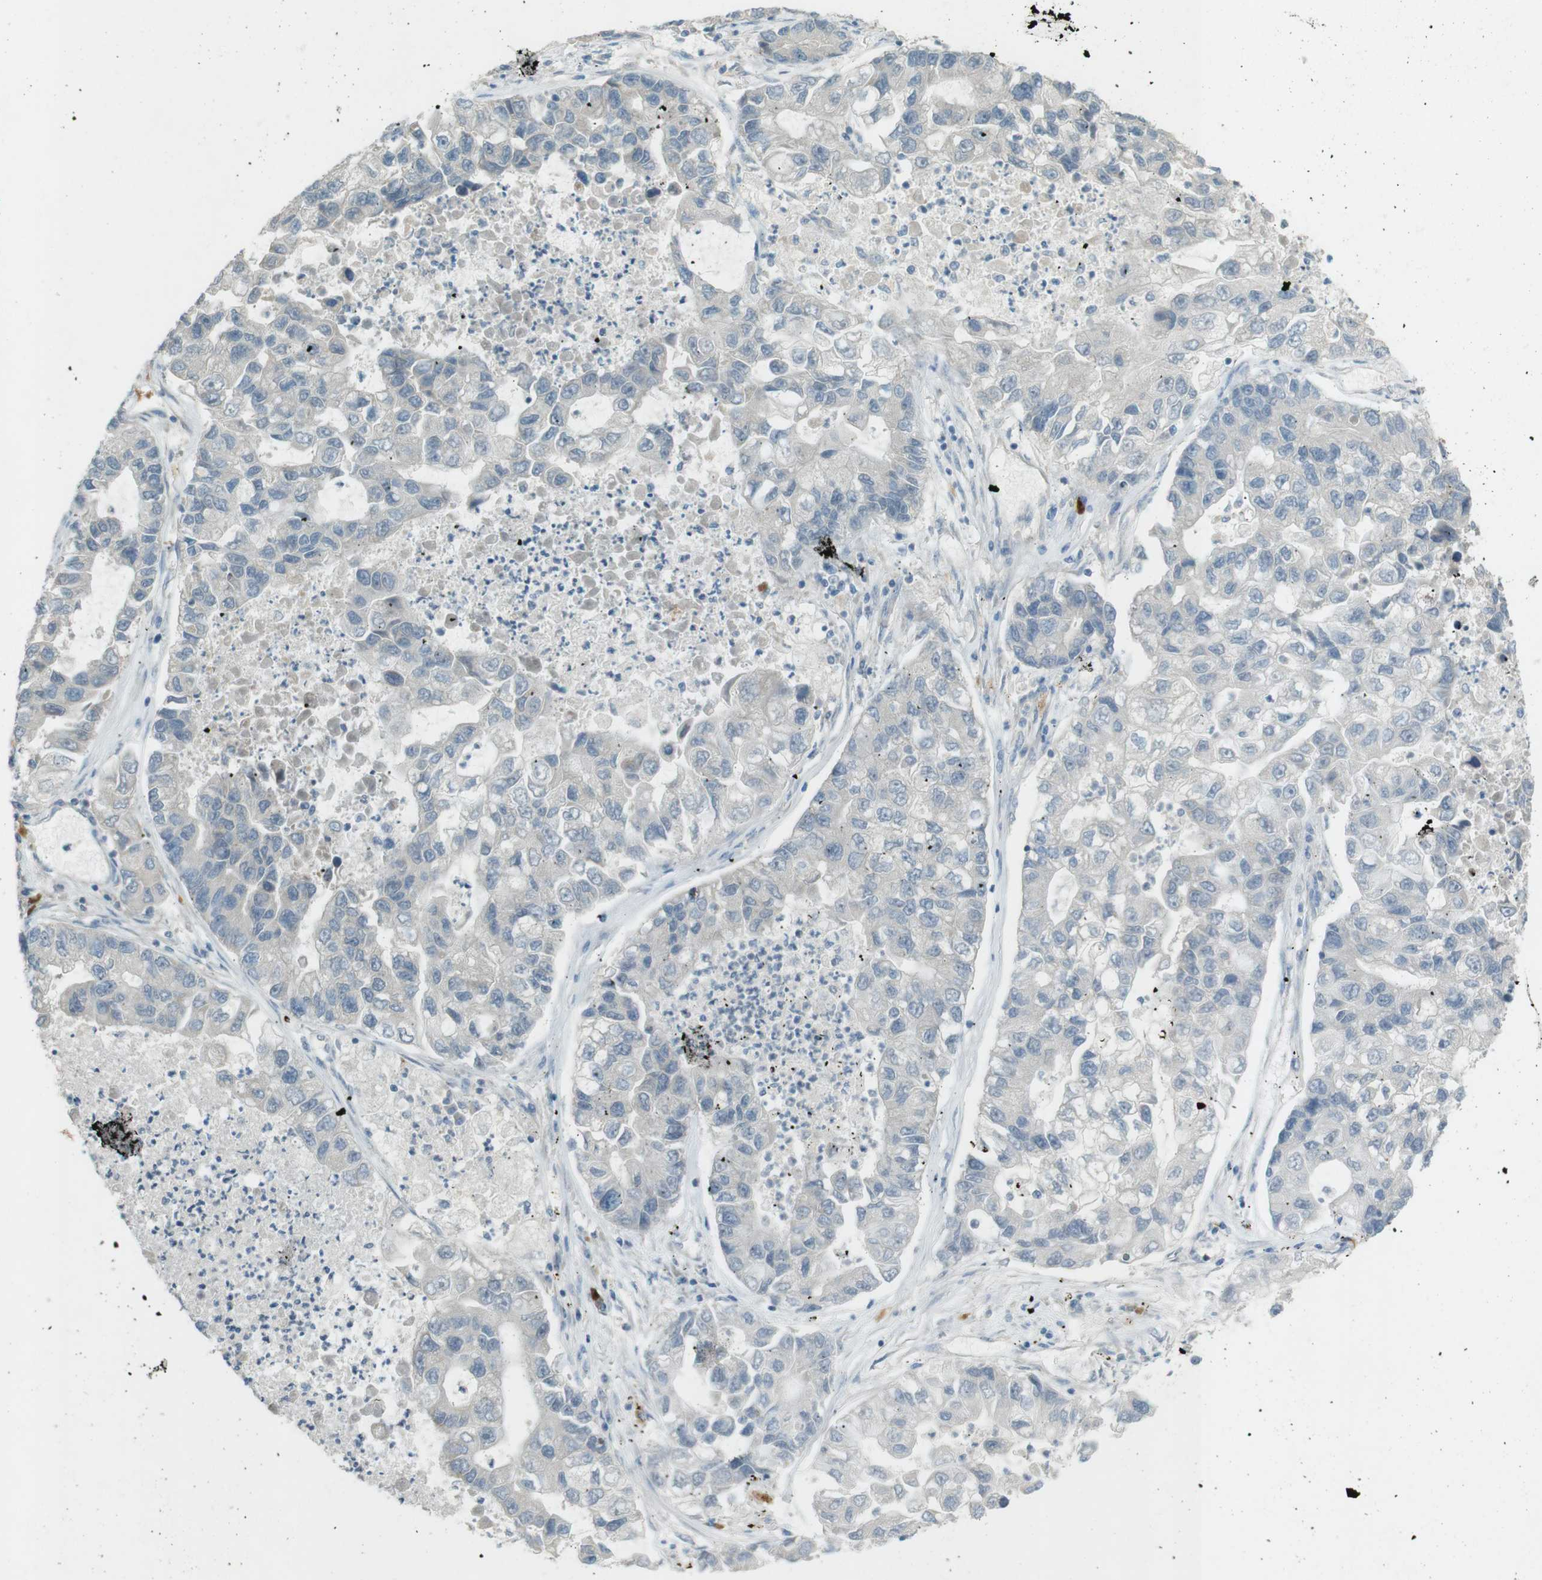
{"staining": {"intensity": "negative", "quantity": "none", "location": "none"}, "tissue": "lung cancer", "cell_type": "Tumor cells", "image_type": "cancer", "snomed": [{"axis": "morphology", "description": "Adenocarcinoma, NOS"}, {"axis": "topography", "description": "Lung"}], "caption": "Human lung cancer (adenocarcinoma) stained for a protein using immunohistochemistry shows no expression in tumor cells.", "gene": "TMEM41B", "patient": {"sex": "female", "age": 51}}